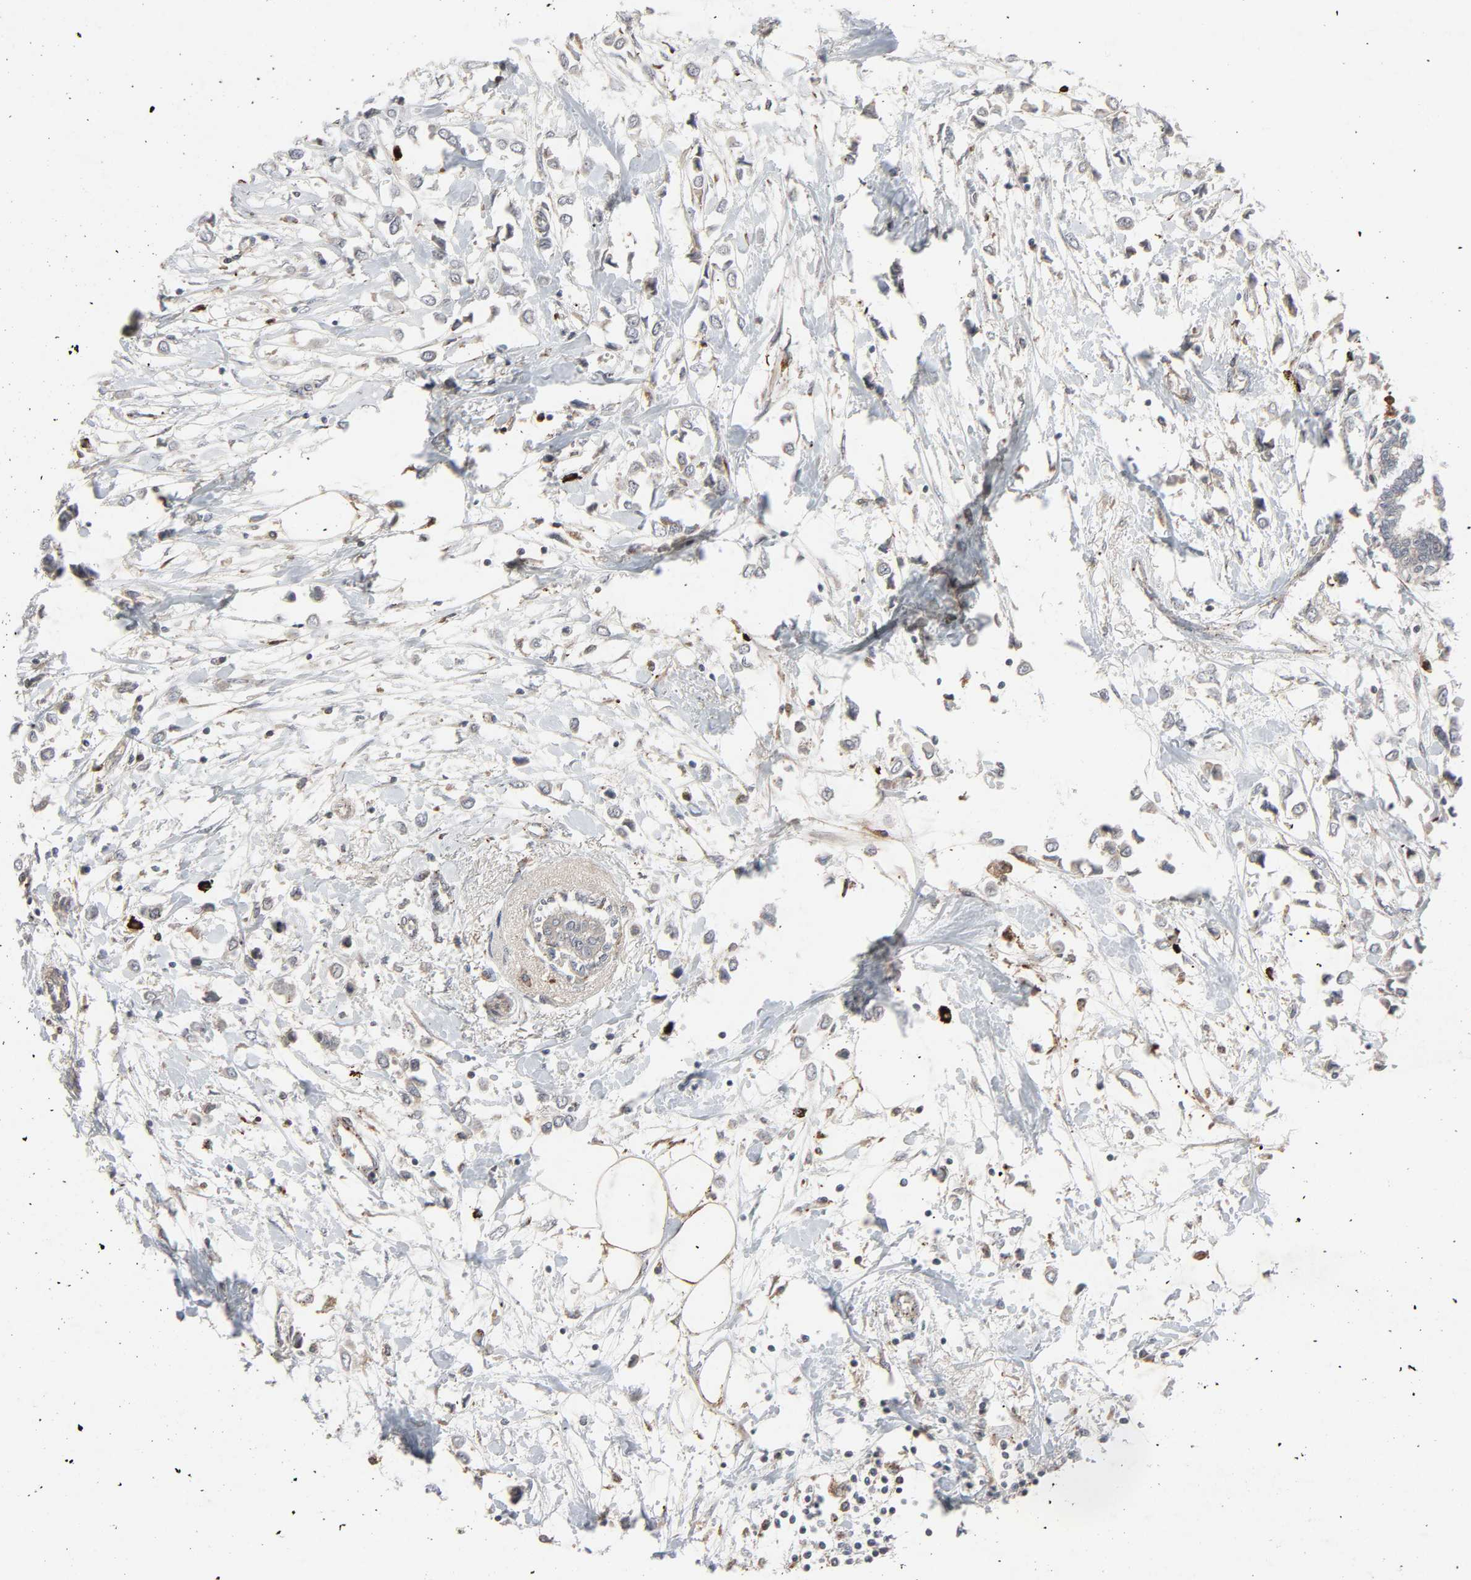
{"staining": {"intensity": "weak", "quantity": "<25%", "location": "cytoplasmic/membranous"}, "tissue": "breast cancer", "cell_type": "Tumor cells", "image_type": "cancer", "snomed": [{"axis": "morphology", "description": "Lobular carcinoma"}, {"axis": "topography", "description": "Breast"}], "caption": "Tumor cells show no significant staining in breast cancer.", "gene": "ADCY4", "patient": {"sex": "female", "age": 51}}